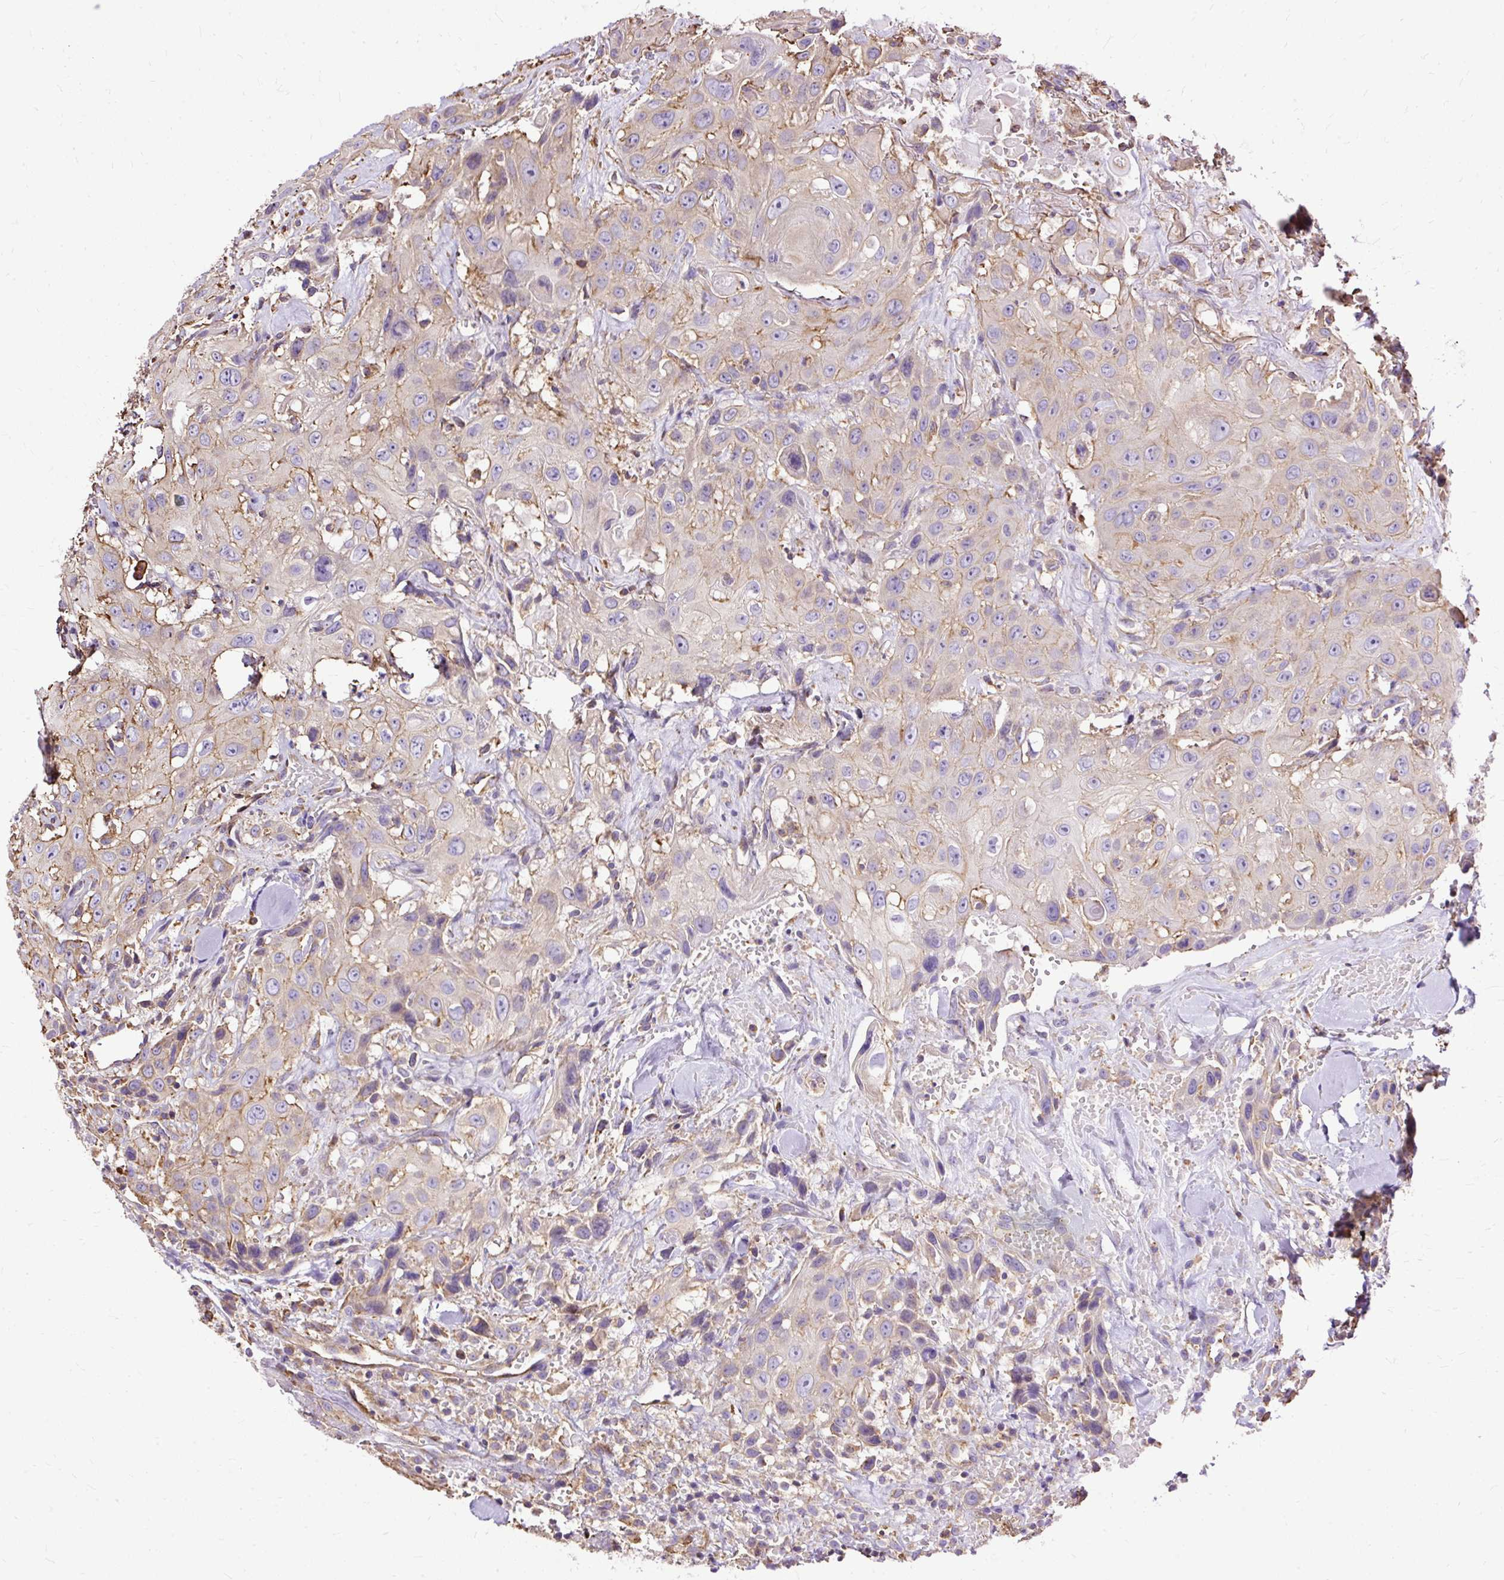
{"staining": {"intensity": "weak", "quantity": "<25%", "location": "cytoplasmic/membranous"}, "tissue": "head and neck cancer", "cell_type": "Tumor cells", "image_type": "cancer", "snomed": [{"axis": "morphology", "description": "Squamous cell carcinoma, NOS"}, {"axis": "topography", "description": "Head-Neck"}], "caption": "Immunohistochemistry (IHC) of human head and neck squamous cell carcinoma exhibits no positivity in tumor cells.", "gene": "KLHL11", "patient": {"sex": "male", "age": 81}}